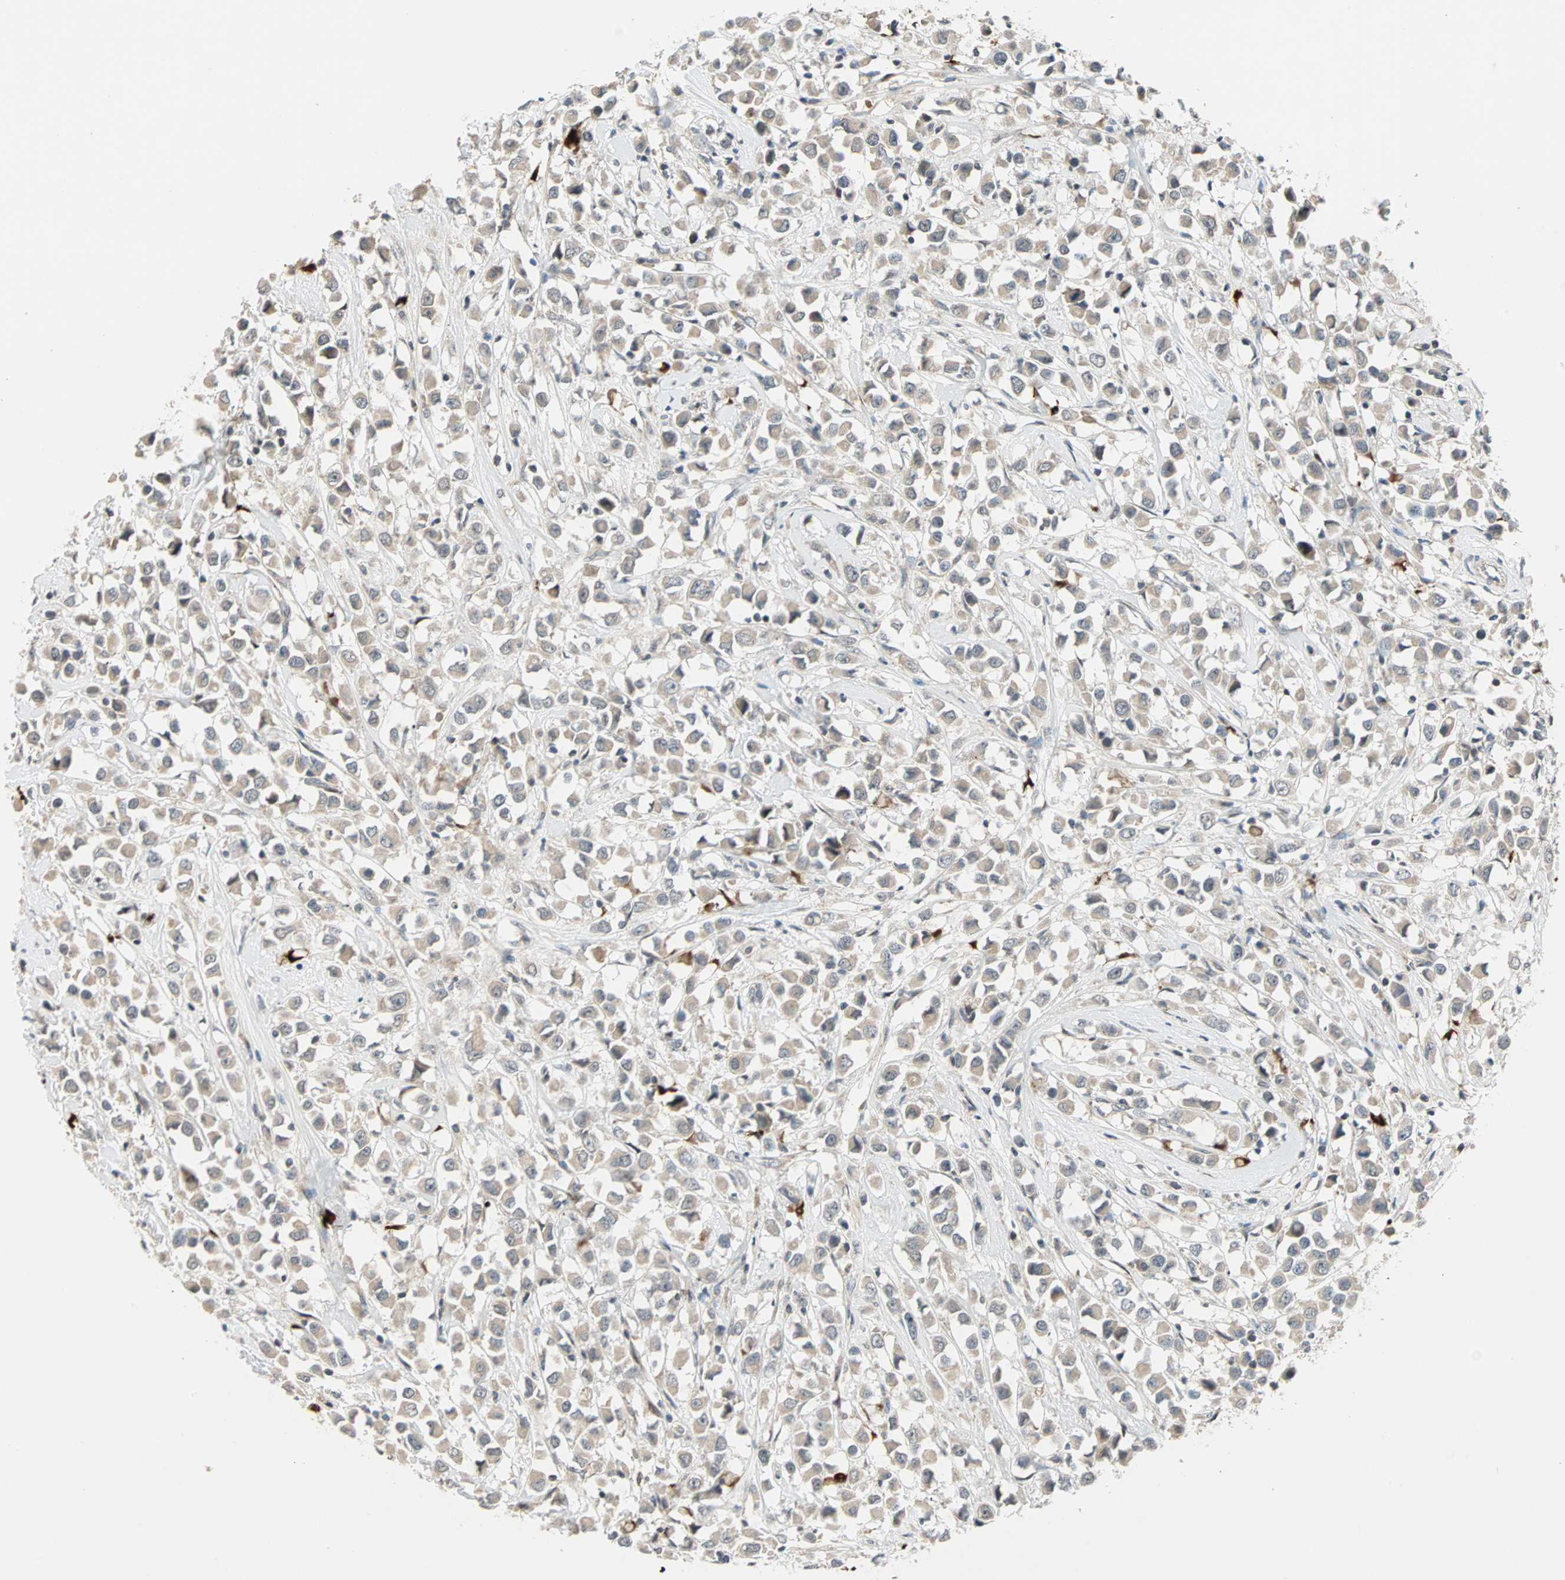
{"staining": {"intensity": "weak", "quantity": "25%-75%", "location": "cytoplasmic/membranous"}, "tissue": "breast cancer", "cell_type": "Tumor cells", "image_type": "cancer", "snomed": [{"axis": "morphology", "description": "Duct carcinoma"}, {"axis": "topography", "description": "Breast"}], "caption": "Human breast cancer (invasive ductal carcinoma) stained with a protein marker demonstrates weak staining in tumor cells.", "gene": "PROS1", "patient": {"sex": "female", "age": 61}}